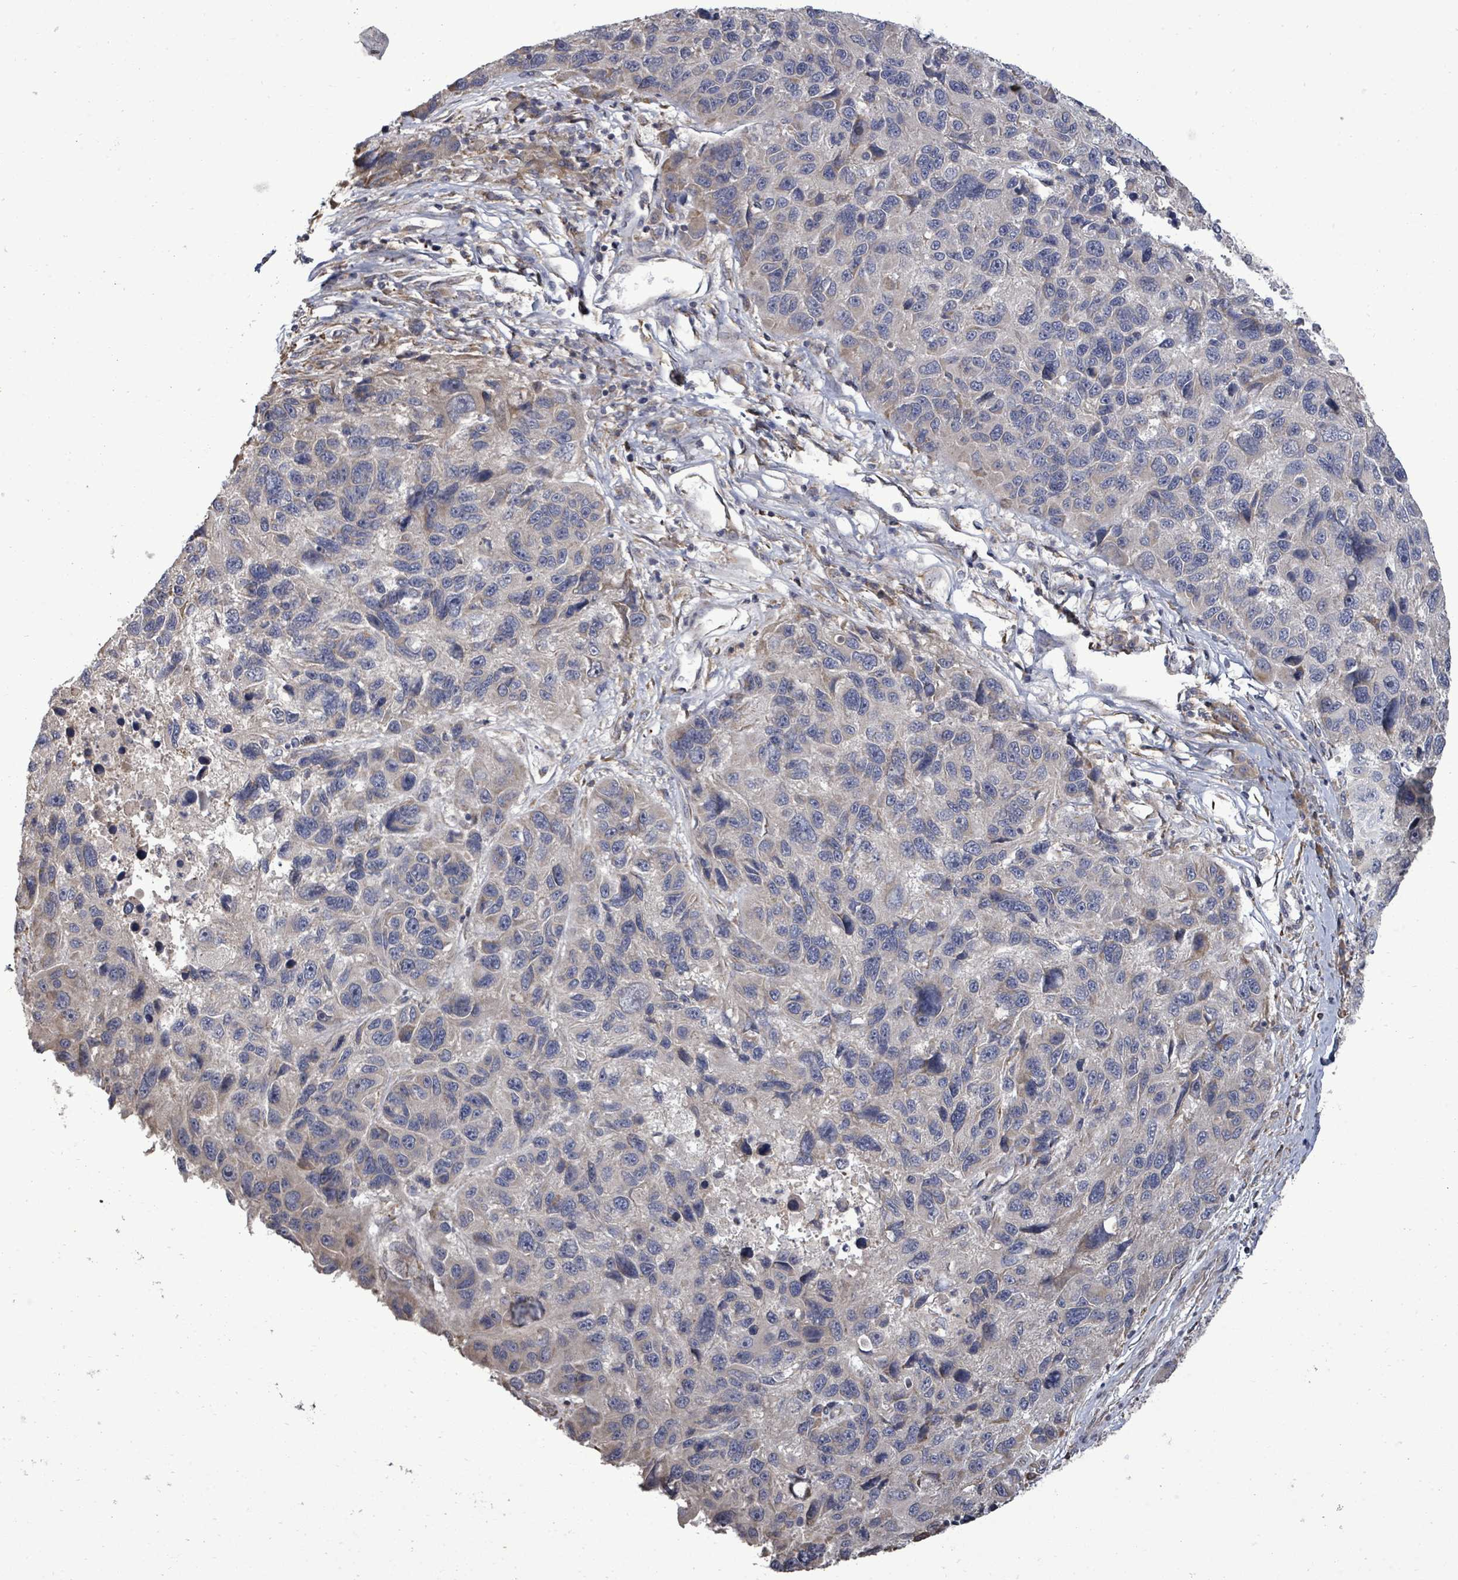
{"staining": {"intensity": "negative", "quantity": "none", "location": "none"}, "tissue": "melanoma", "cell_type": "Tumor cells", "image_type": "cancer", "snomed": [{"axis": "morphology", "description": "Malignant melanoma, NOS"}, {"axis": "topography", "description": "Skin"}], "caption": "An image of malignant melanoma stained for a protein reveals no brown staining in tumor cells. (Stains: DAB (3,3'-diaminobenzidine) IHC with hematoxylin counter stain, Microscopy: brightfield microscopy at high magnification).", "gene": "POMGNT2", "patient": {"sex": "male", "age": 53}}